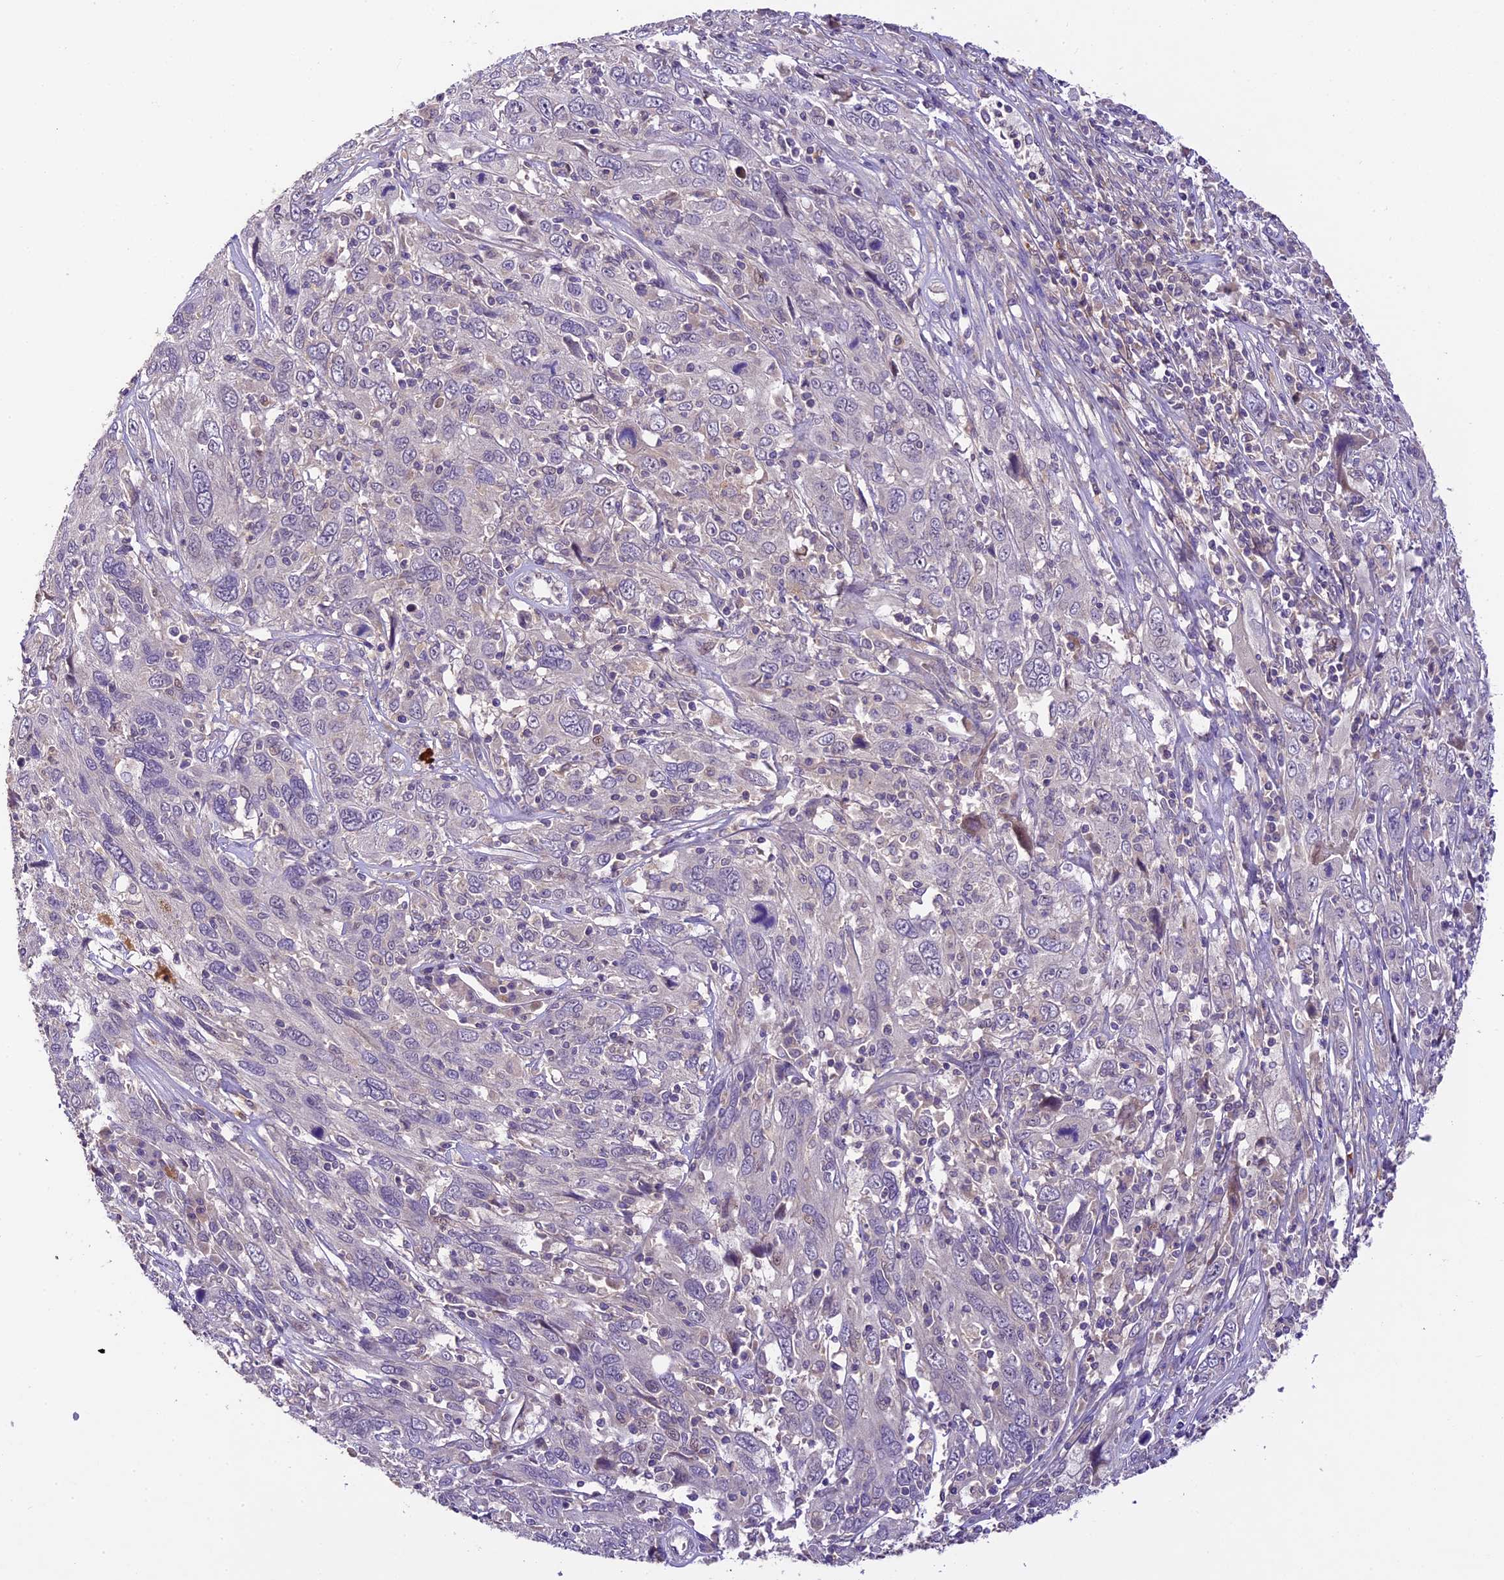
{"staining": {"intensity": "negative", "quantity": "none", "location": "none"}, "tissue": "cervical cancer", "cell_type": "Tumor cells", "image_type": "cancer", "snomed": [{"axis": "morphology", "description": "Squamous cell carcinoma, NOS"}, {"axis": "topography", "description": "Cervix"}], "caption": "Tumor cells are negative for brown protein staining in cervical squamous cell carcinoma.", "gene": "DGKH", "patient": {"sex": "female", "age": 46}}